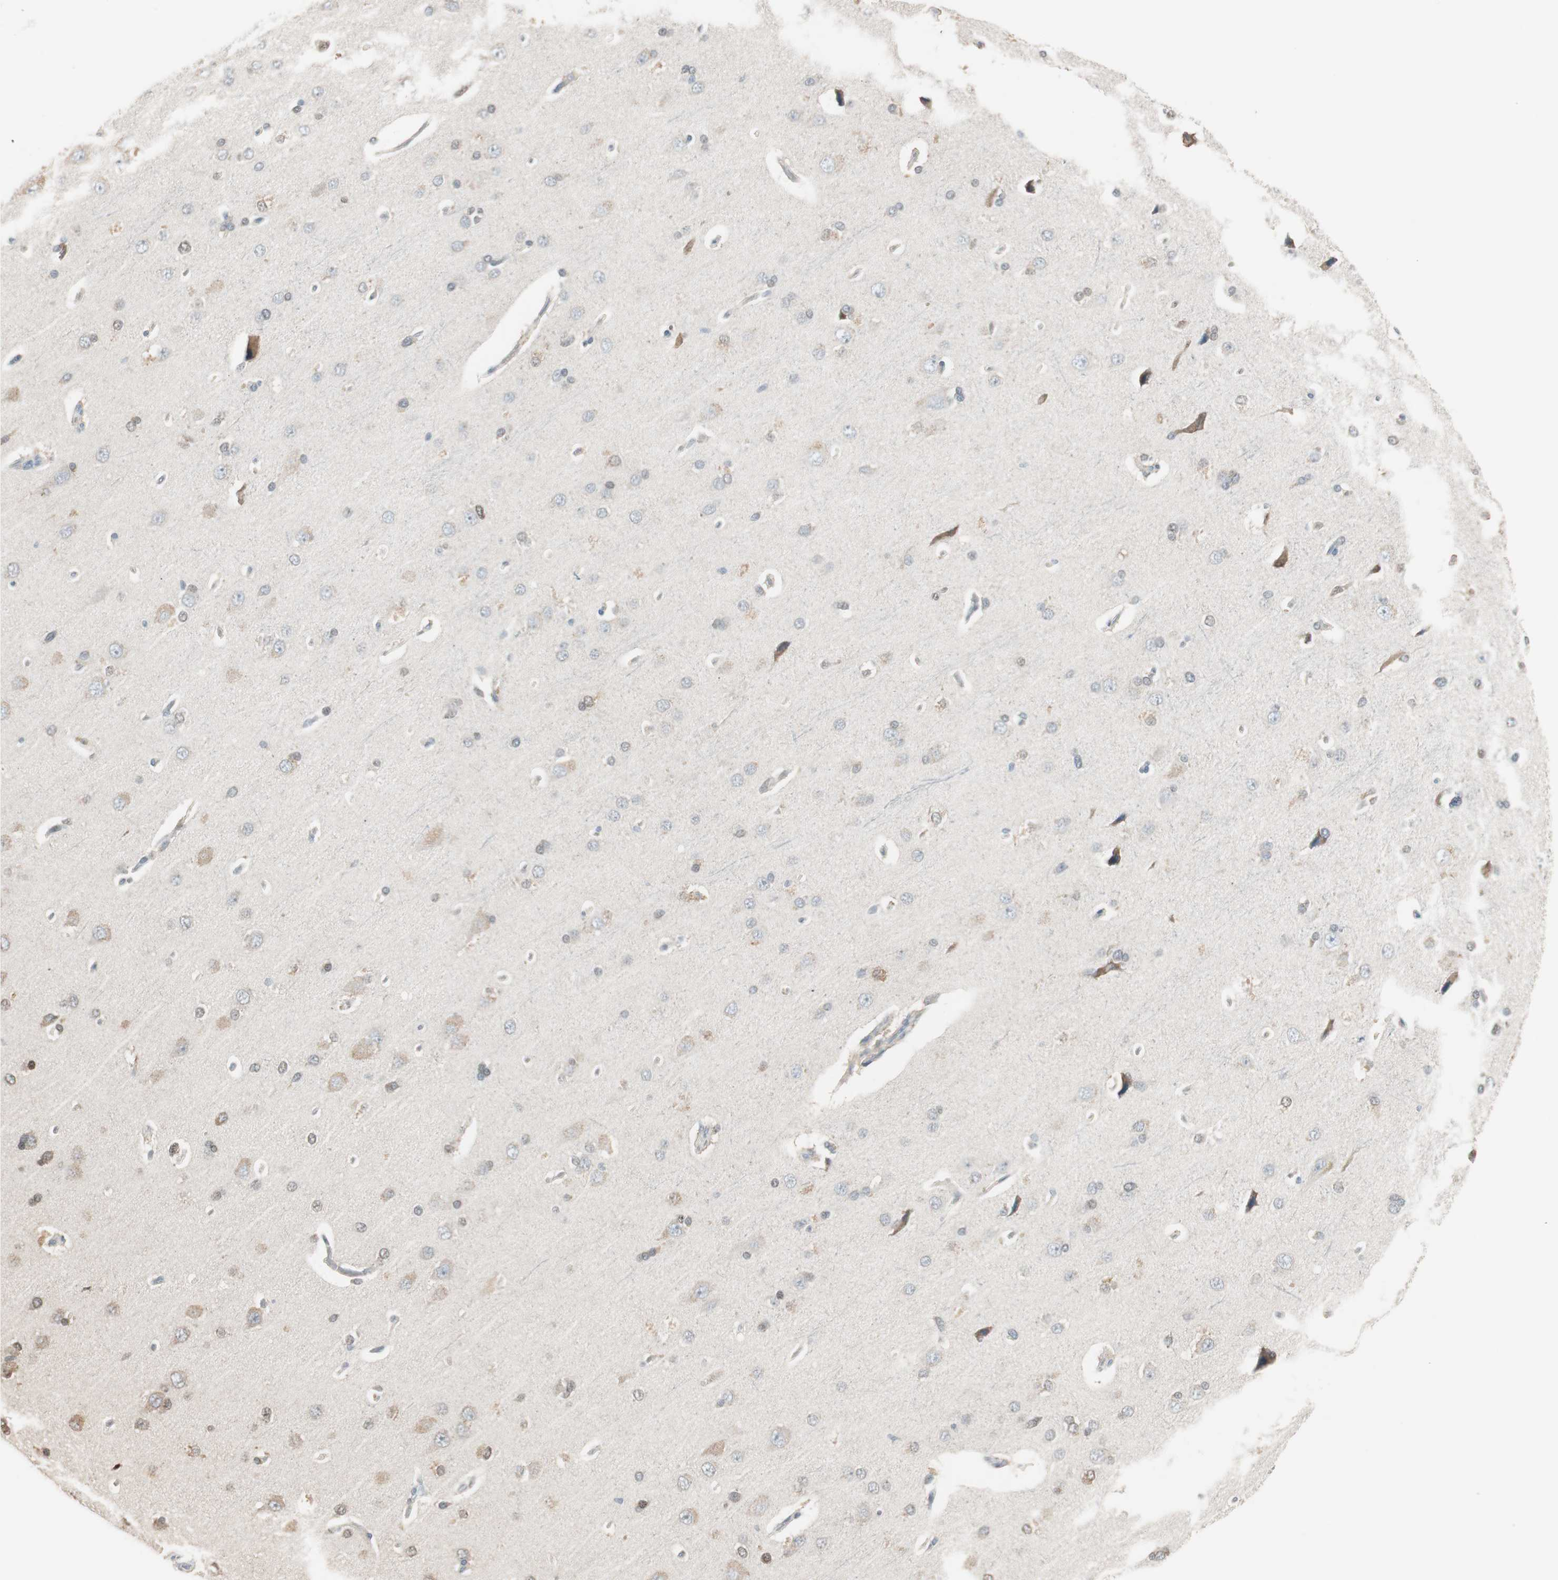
{"staining": {"intensity": "negative", "quantity": "none", "location": "none"}, "tissue": "cerebral cortex", "cell_type": "Endothelial cells", "image_type": "normal", "snomed": [{"axis": "morphology", "description": "Normal tissue, NOS"}, {"axis": "topography", "description": "Cerebral cortex"}], "caption": "Immunohistochemistry histopathology image of benign cerebral cortex: cerebral cortex stained with DAB (3,3'-diaminobenzidine) exhibits no significant protein staining in endothelial cells.", "gene": "PDZK1", "patient": {"sex": "male", "age": 62}}